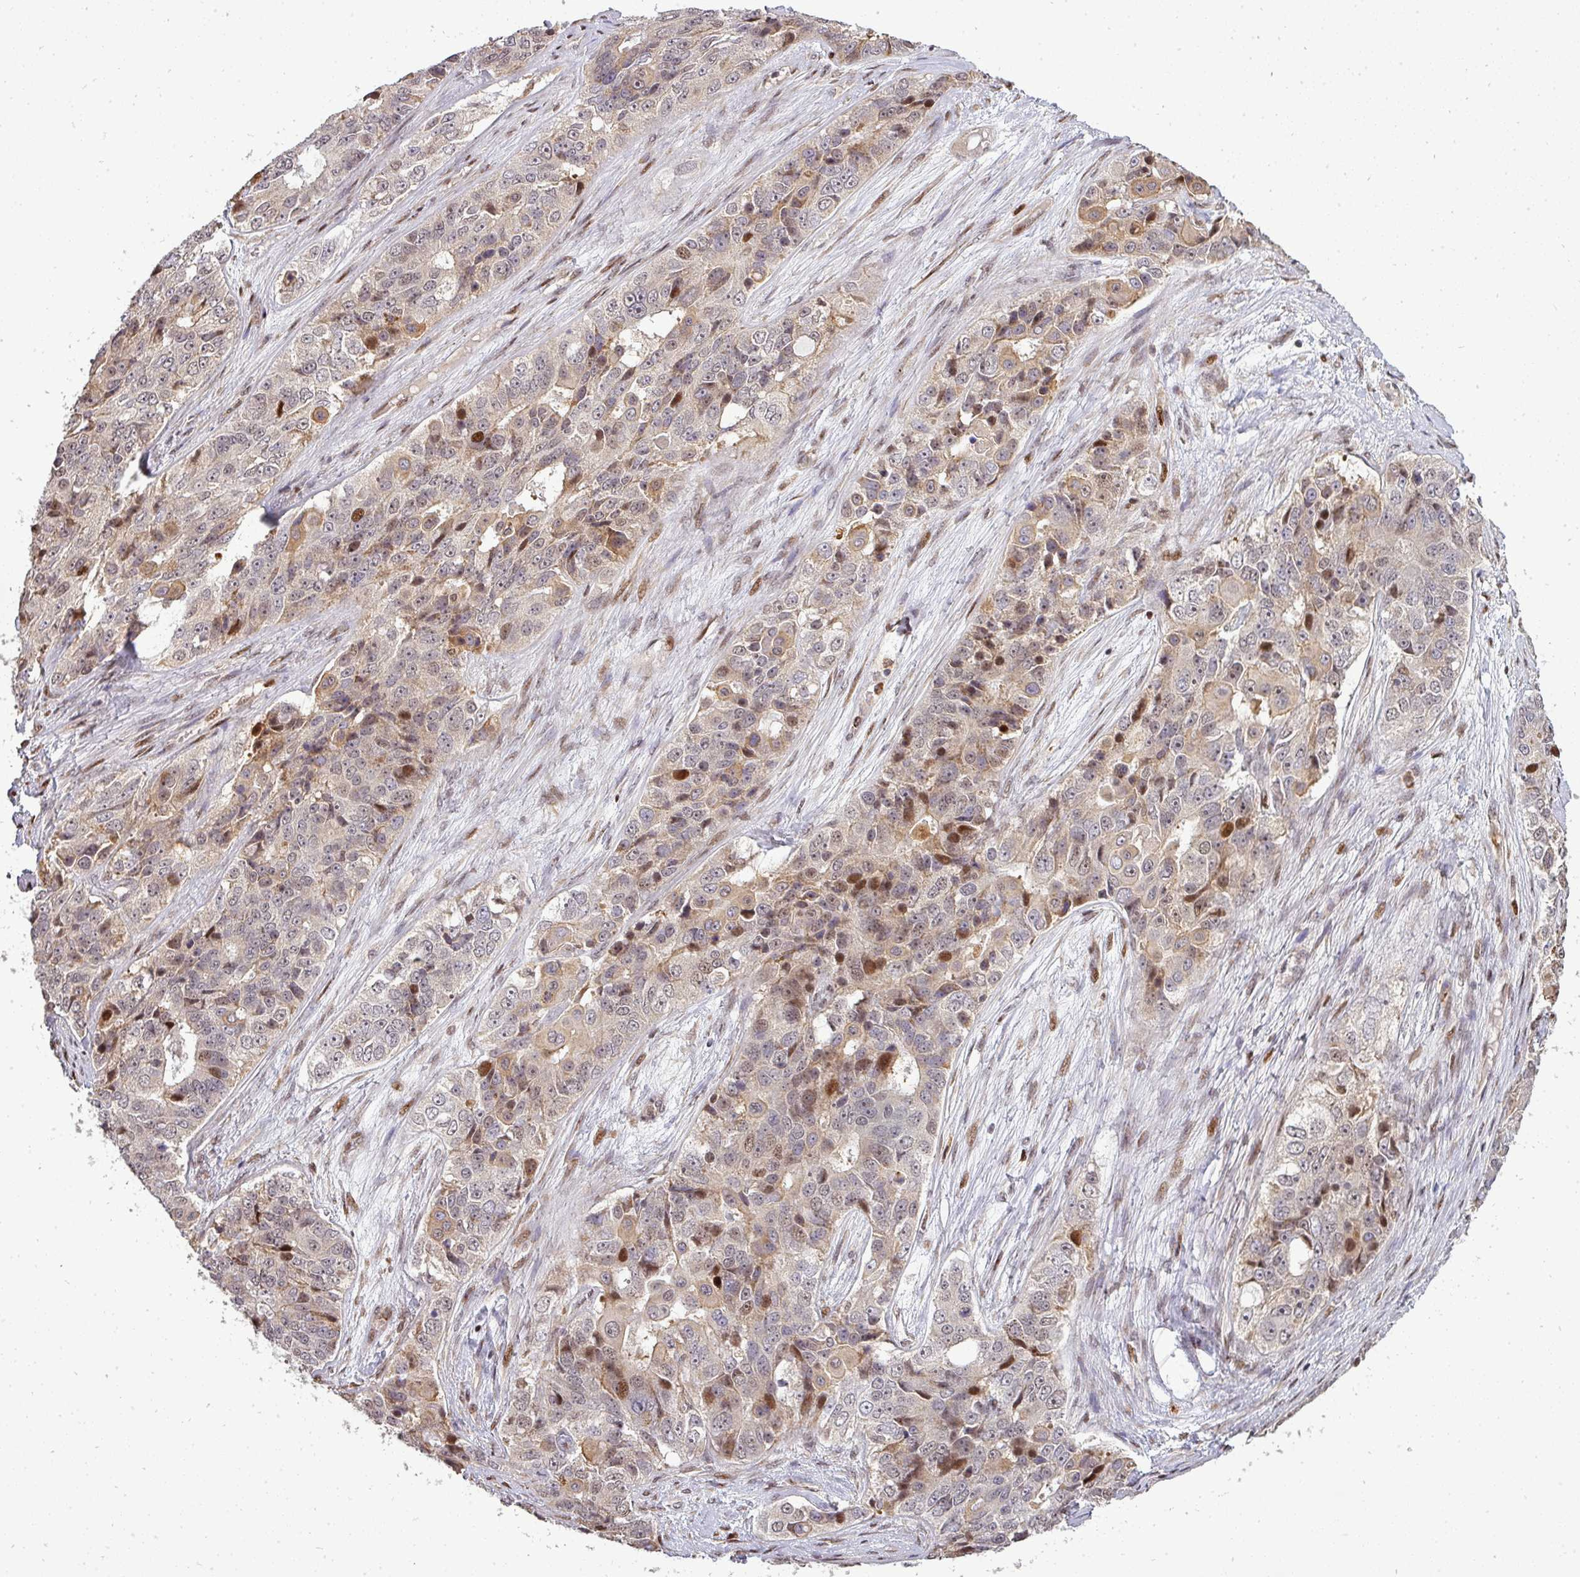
{"staining": {"intensity": "moderate", "quantity": "25%-75%", "location": "cytoplasmic/membranous,nuclear"}, "tissue": "ovarian cancer", "cell_type": "Tumor cells", "image_type": "cancer", "snomed": [{"axis": "morphology", "description": "Carcinoma, endometroid"}, {"axis": "topography", "description": "Ovary"}], "caption": "Immunohistochemical staining of human endometroid carcinoma (ovarian) reveals moderate cytoplasmic/membranous and nuclear protein positivity in approximately 25%-75% of tumor cells.", "gene": "PATZ1", "patient": {"sex": "female", "age": 51}}